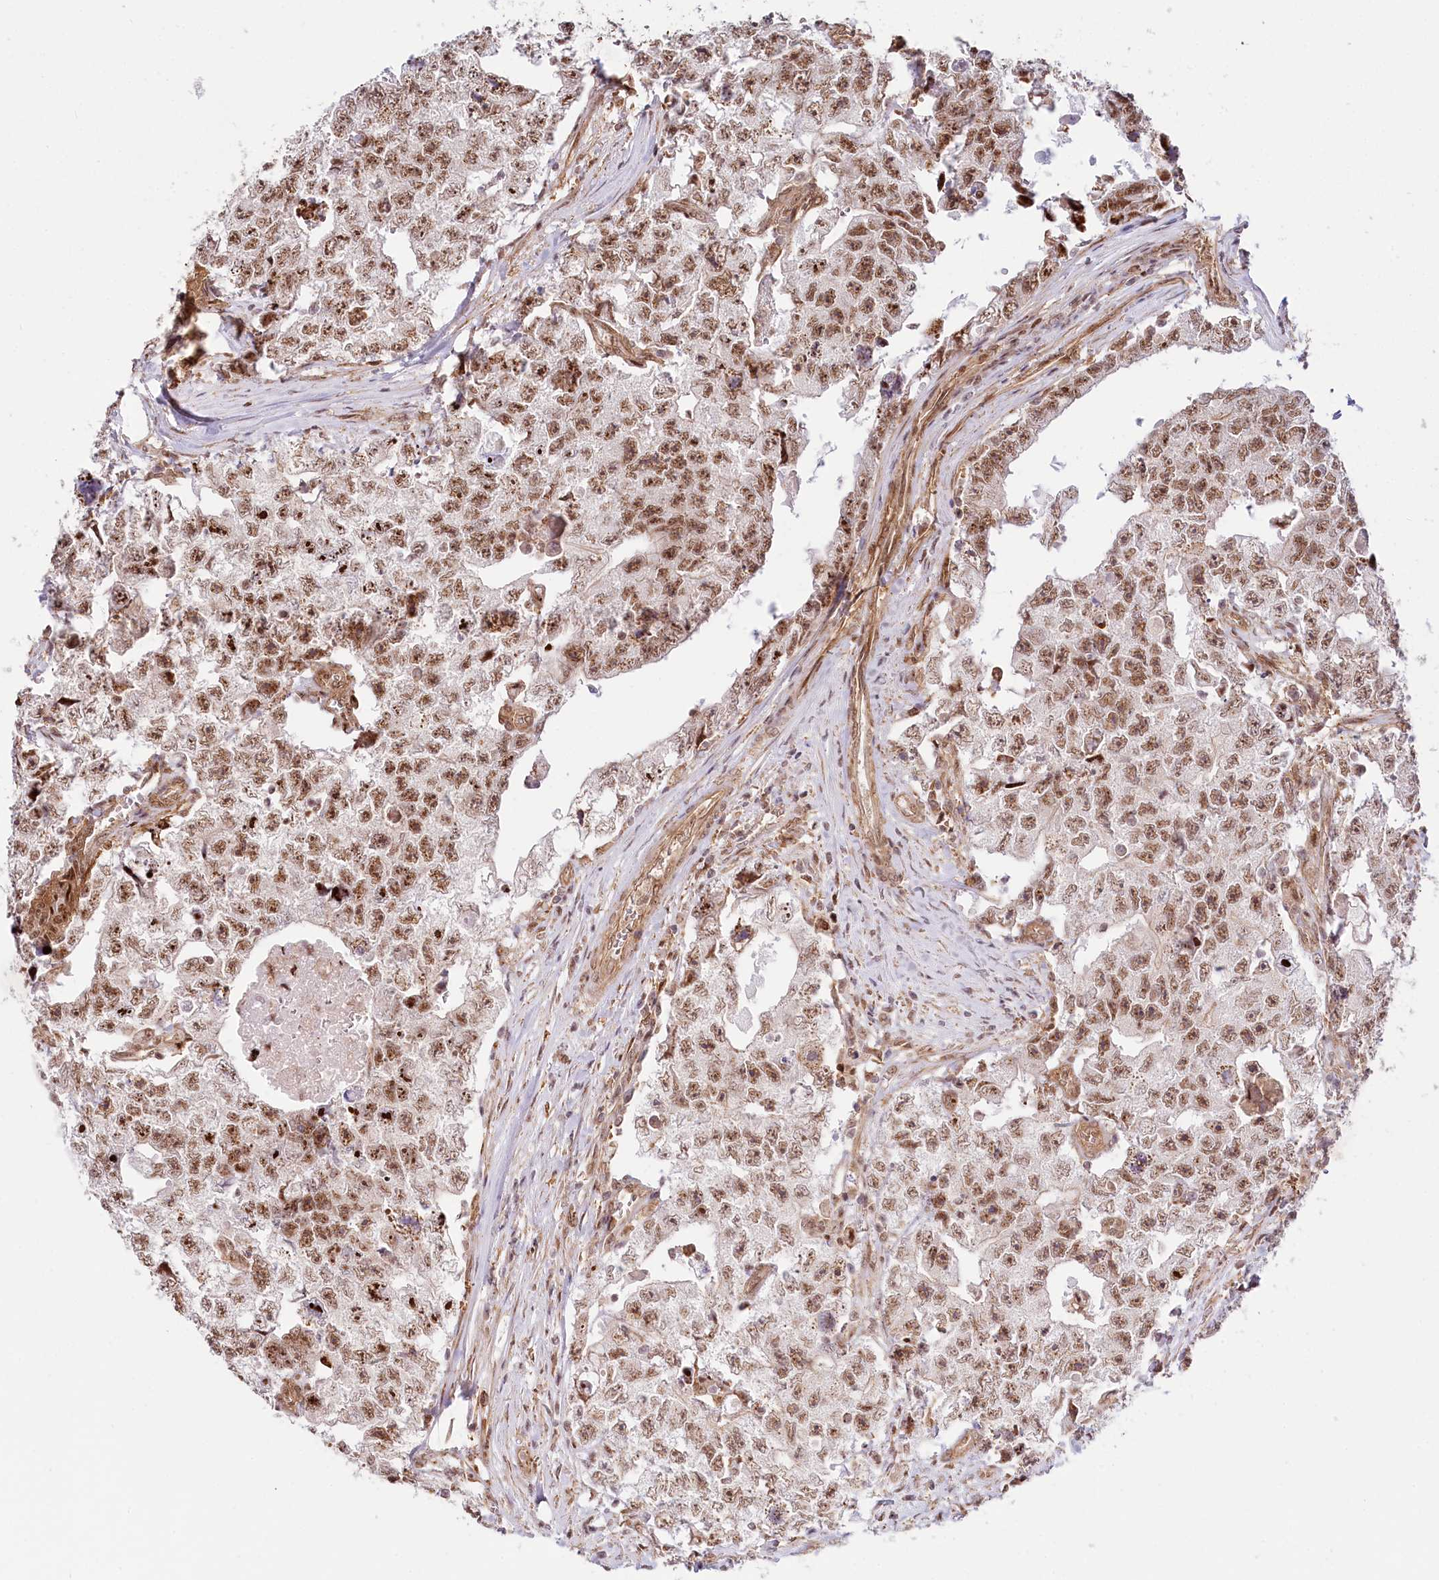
{"staining": {"intensity": "moderate", "quantity": ">75%", "location": "nuclear"}, "tissue": "testis cancer", "cell_type": "Tumor cells", "image_type": "cancer", "snomed": [{"axis": "morphology", "description": "Carcinoma, Embryonal, NOS"}, {"axis": "topography", "description": "Testis"}], "caption": "Immunohistochemical staining of human embryonal carcinoma (testis) displays medium levels of moderate nuclear protein staining in about >75% of tumor cells.", "gene": "TUBGCP2", "patient": {"sex": "male", "age": 17}}